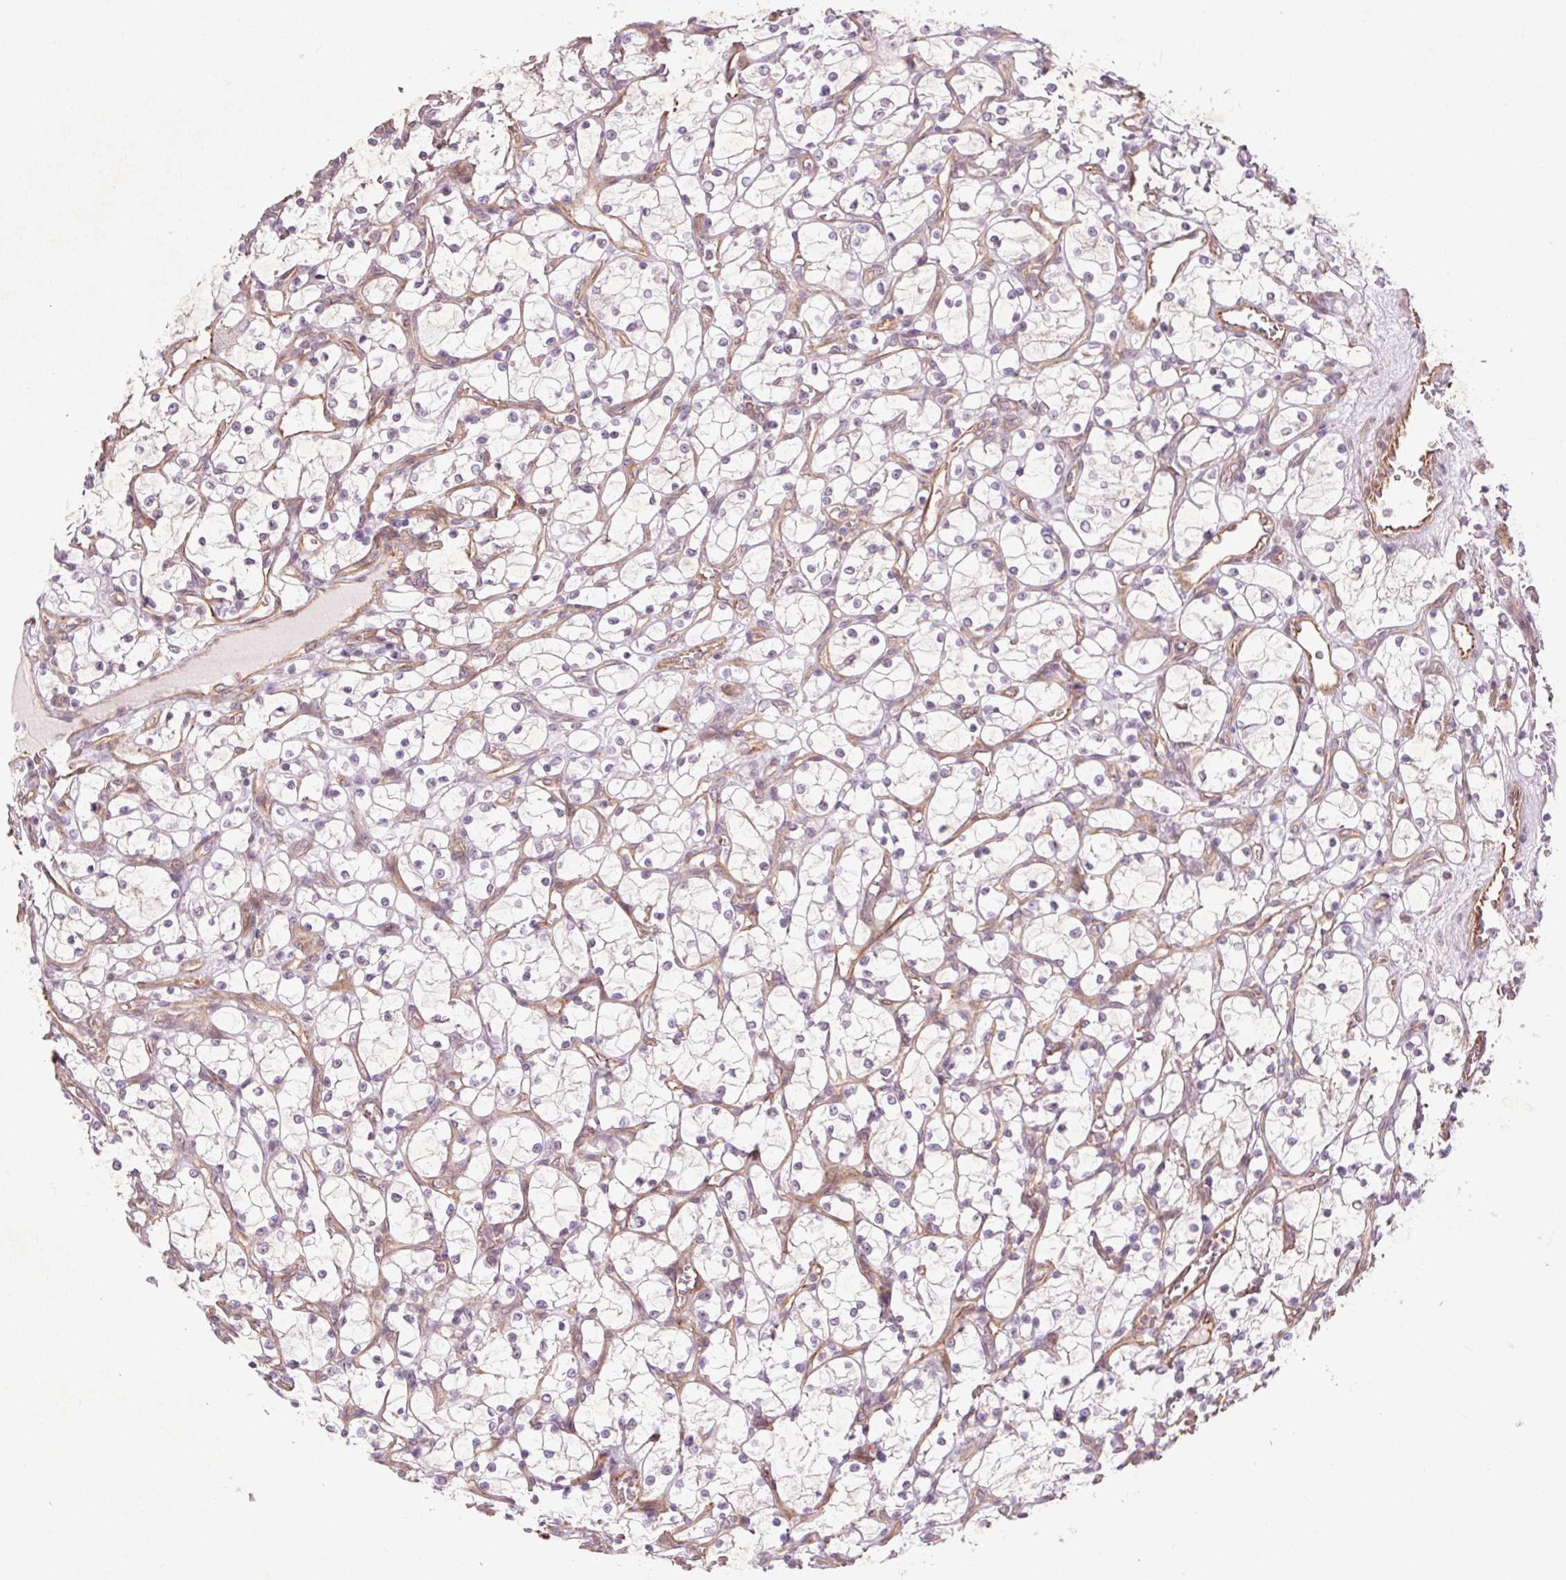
{"staining": {"intensity": "negative", "quantity": "none", "location": "none"}, "tissue": "renal cancer", "cell_type": "Tumor cells", "image_type": "cancer", "snomed": [{"axis": "morphology", "description": "Adenocarcinoma, NOS"}, {"axis": "topography", "description": "Kidney"}], "caption": "The immunohistochemistry image has no significant expression in tumor cells of renal adenocarcinoma tissue. The staining was performed using DAB to visualize the protein expression in brown, while the nuclei were stained in blue with hematoxylin (Magnification: 20x).", "gene": "CCSER1", "patient": {"sex": "female", "age": 69}}